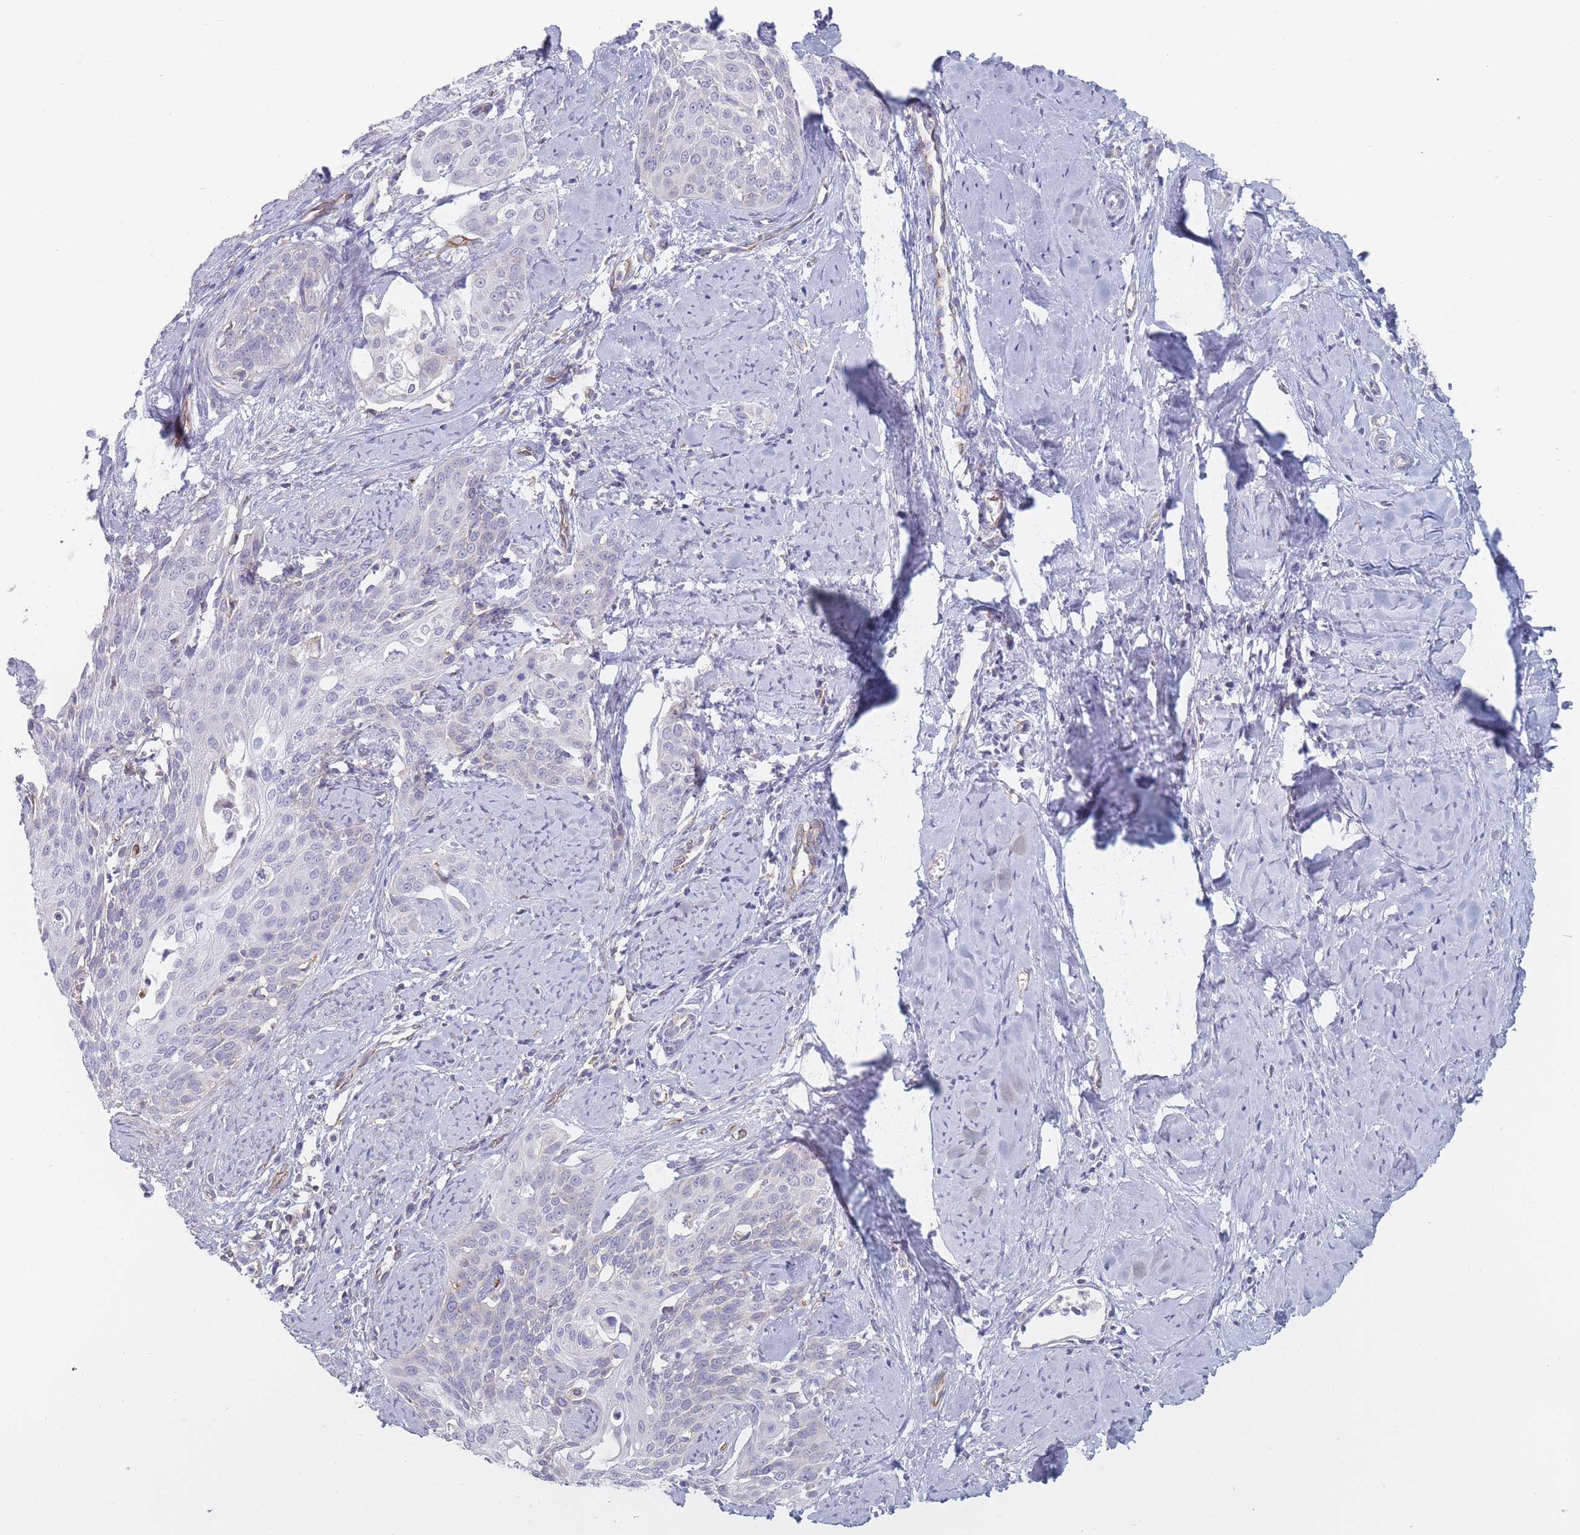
{"staining": {"intensity": "negative", "quantity": "none", "location": "none"}, "tissue": "cervical cancer", "cell_type": "Tumor cells", "image_type": "cancer", "snomed": [{"axis": "morphology", "description": "Squamous cell carcinoma, NOS"}, {"axis": "topography", "description": "Cervix"}], "caption": "Human cervical cancer stained for a protein using immunohistochemistry shows no positivity in tumor cells.", "gene": "MAP1S", "patient": {"sex": "female", "age": 44}}